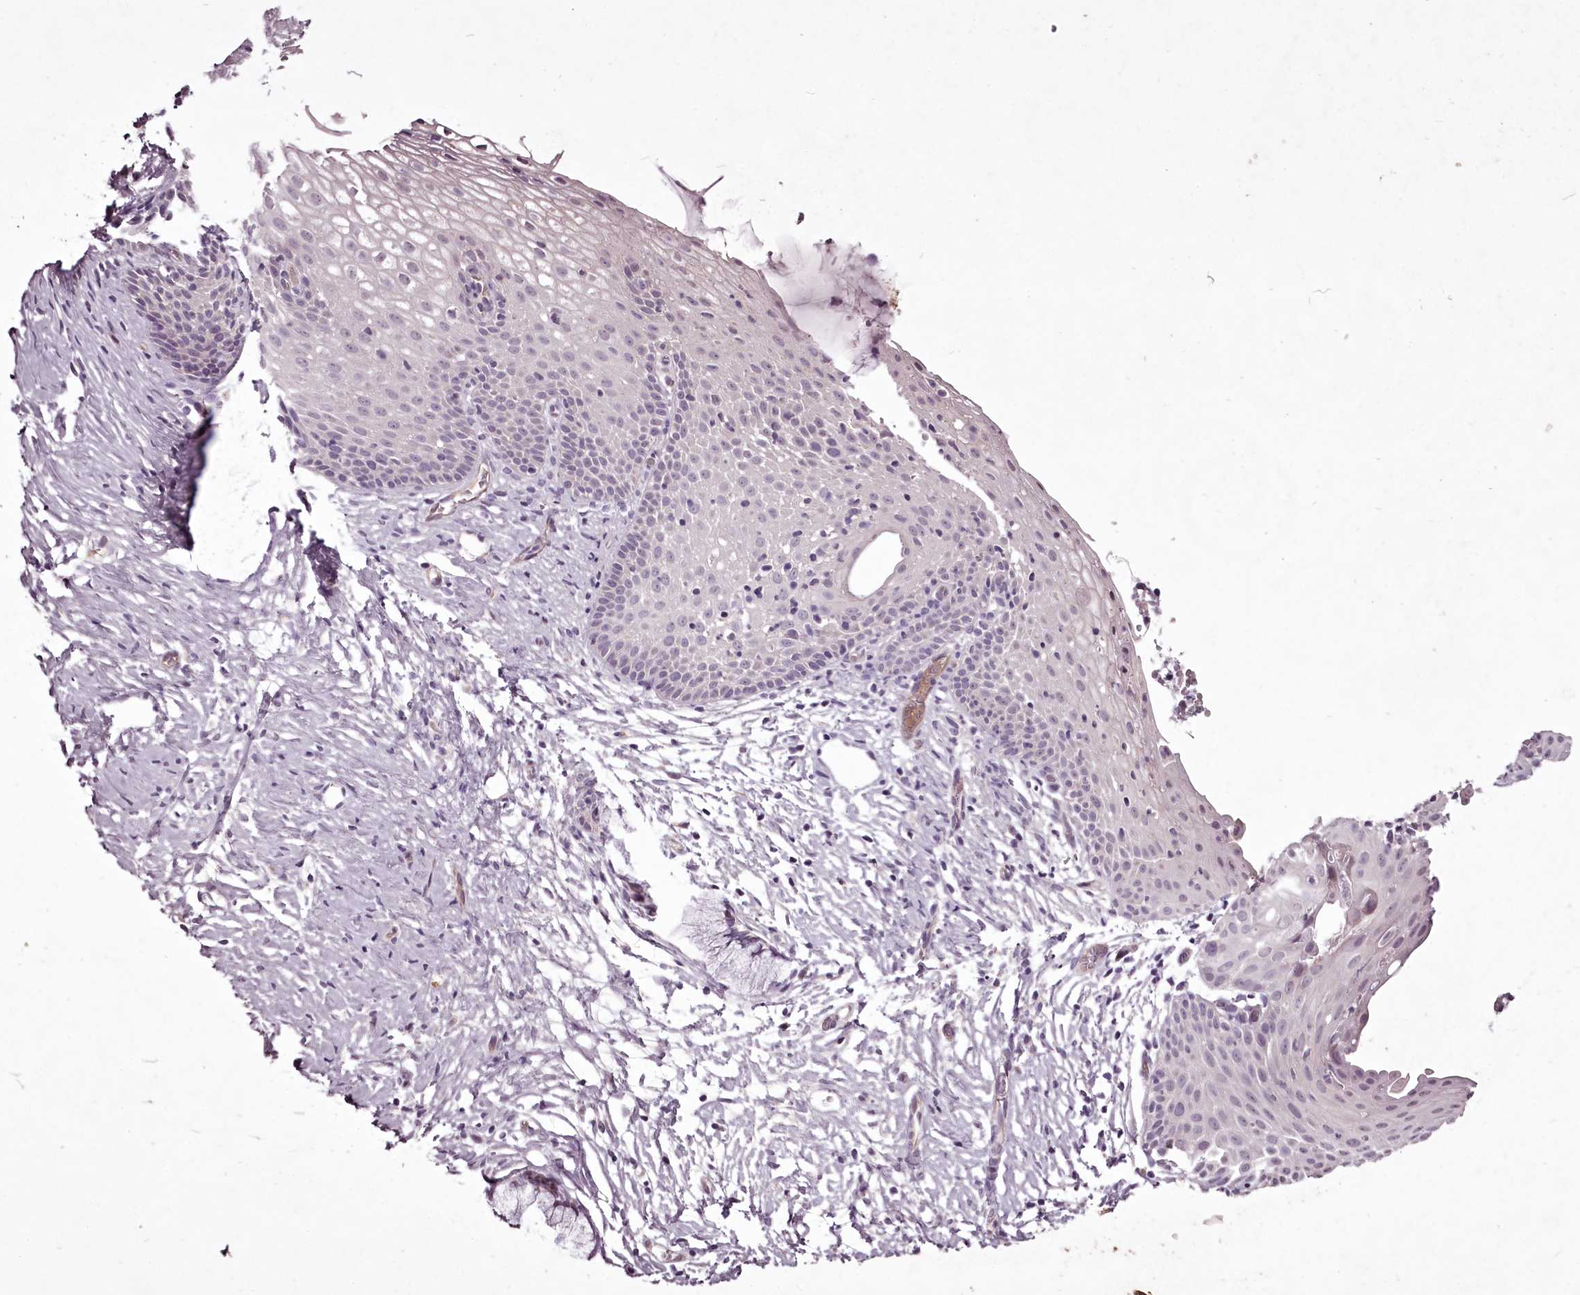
{"staining": {"intensity": "negative", "quantity": "none", "location": "none"}, "tissue": "cervix", "cell_type": "Glandular cells", "image_type": "normal", "snomed": [{"axis": "morphology", "description": "Normal tissue, NOS"}, {"axis": "topography", "description": "Cervix"}], "caption": "Glandular cells are negative for brown protein staining in normal cervix. (Stains: DAB IHC with hematoxylin counter stain, Microscopy: brightfield microscopy at high magnification).", "gene": "C1orf56", "patient": {"sex": "female", "age": 33}}